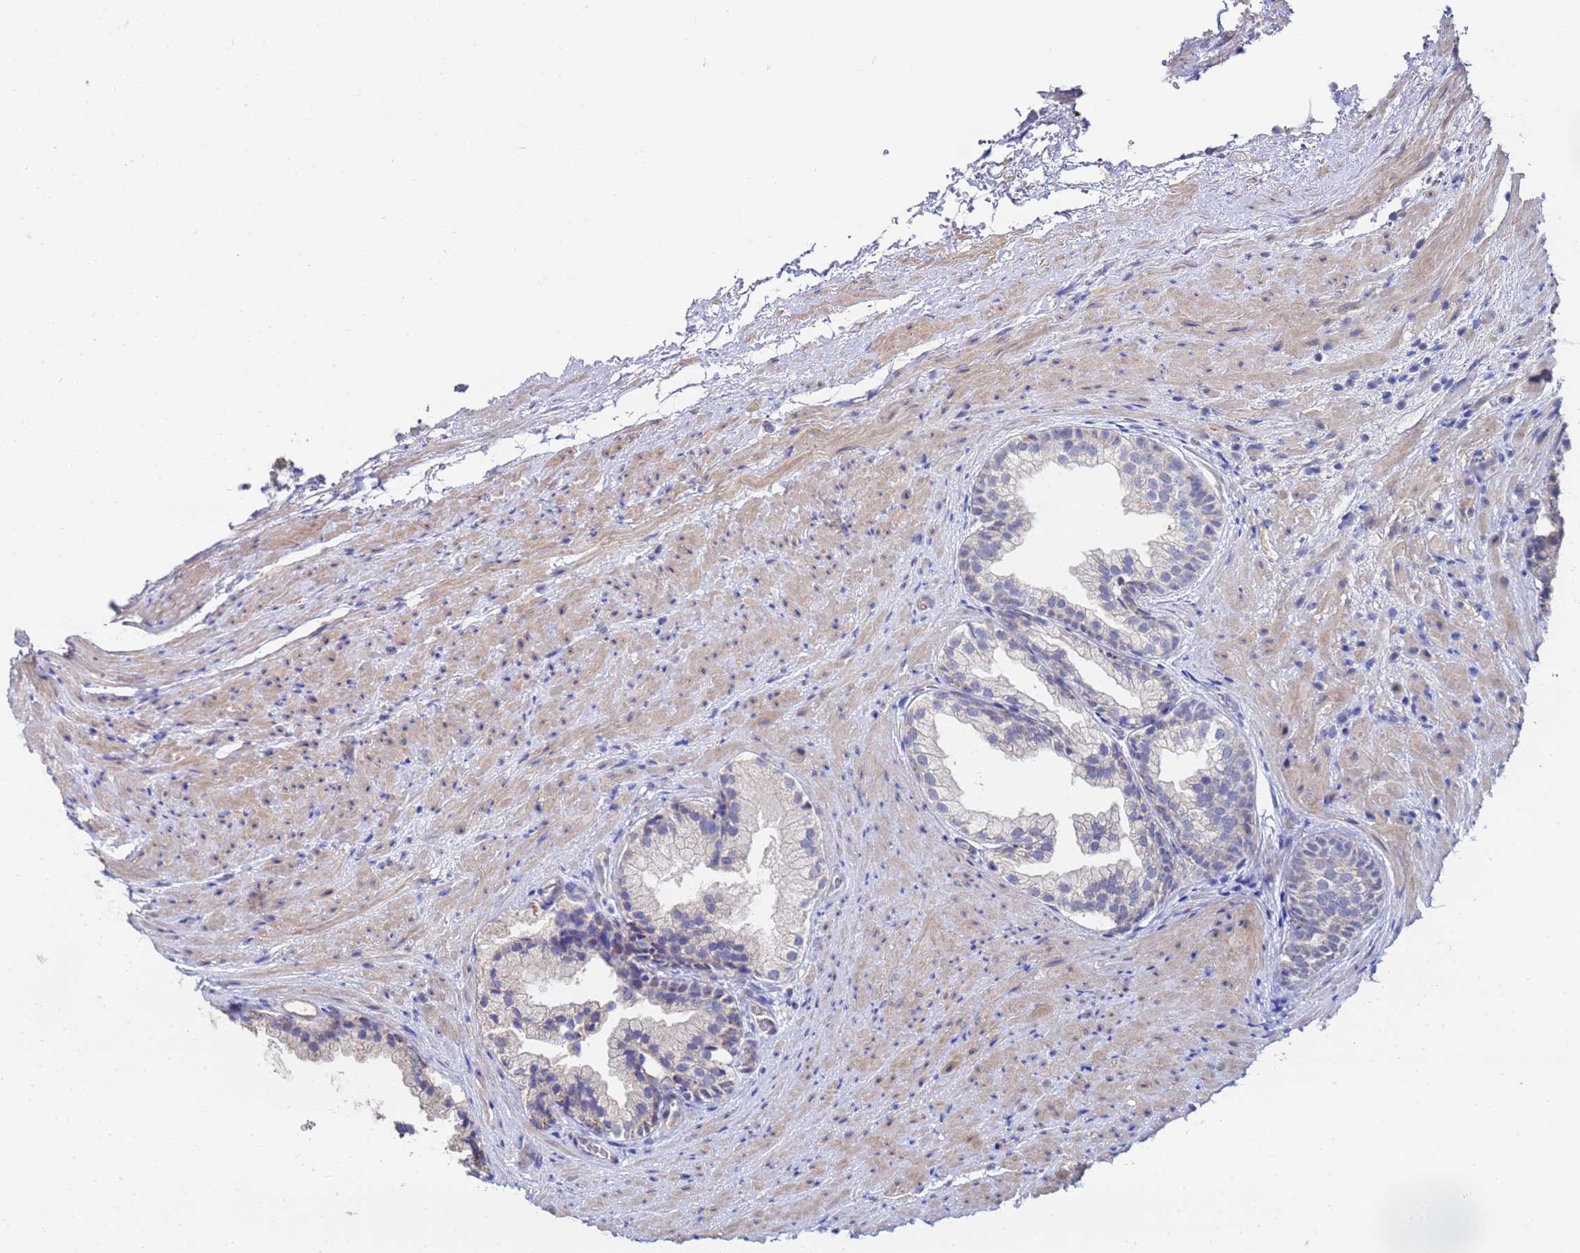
{"staining": {"intensity": "negative", "quantity": "none", "location": "none"}, "tissue": "prostate", "cell_type": "Glandular cells", "image_type": "normal", "snomed": [{"axis": "morphology", "description": "Normal tissue, NOS"}, {"axis": "topography", "description": "Prostate"}], "caption": "Immunohistochemical staining of normal human prostate exhibits no significant staining in glandular cells.", "gene": "TCP10L", "patient": {"sex": "male", "age": 76}}